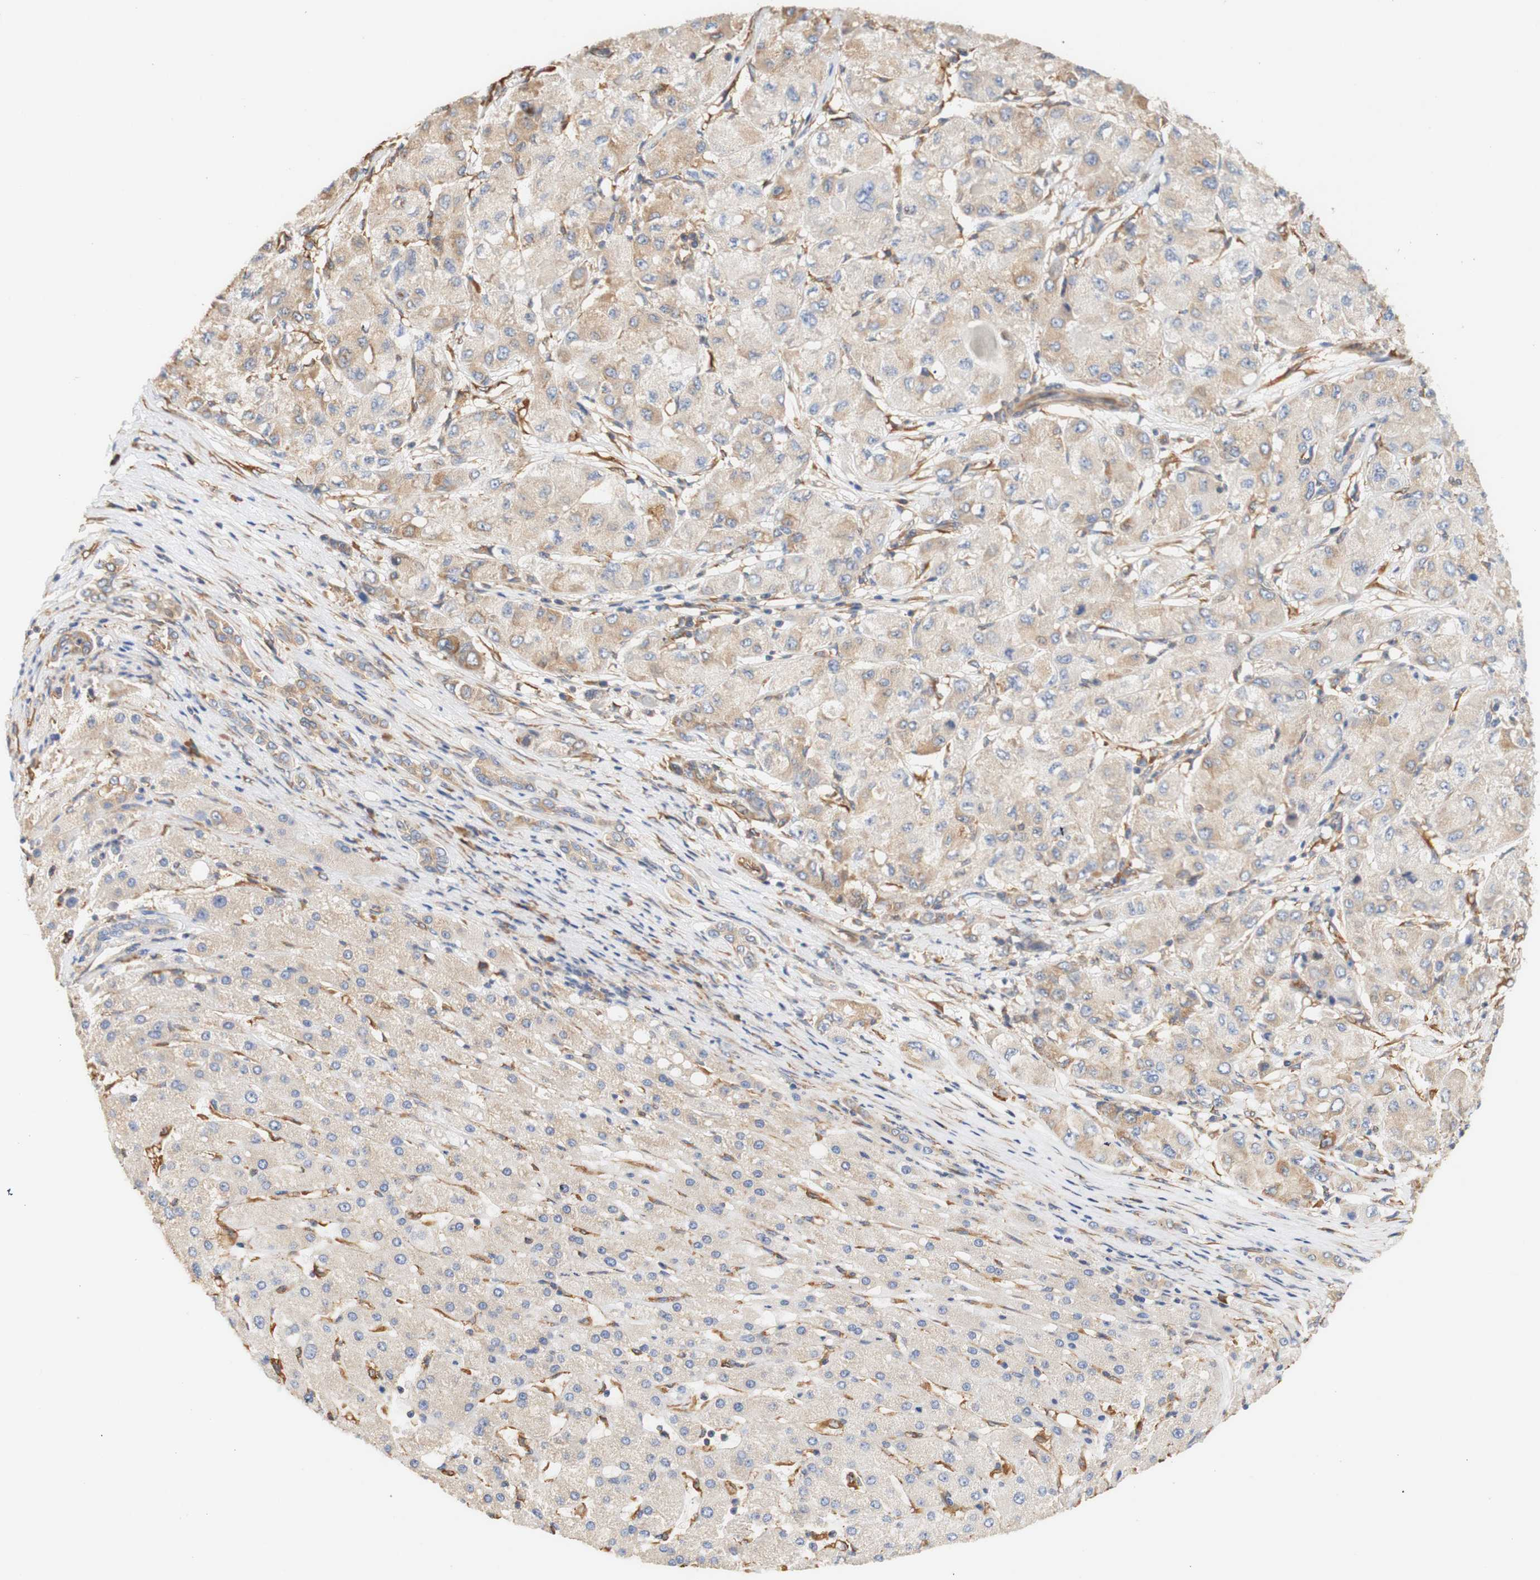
{"staining": {"intensity": "weak", "quantity": ">75%", "location": "cytoplasmic/membranous"}, "tissue": "liver cancer", "cell_type": "Tumor cells", "image_type": "cancer", "snomed": [{"axis": "morphology", "description": "Carcinoma, Hepatocellular, NOS"}, {"axis": "topography", "description": "Liver"}], "caption": "Liver hepatocellular carcinoma stained for a protein (brown) displays weak cytoplasmic/membranous positive expression in approximately >75% of tumor cells.", "gene": "EIF2AK4", "patient": {"sex": "male", "age": 80}}